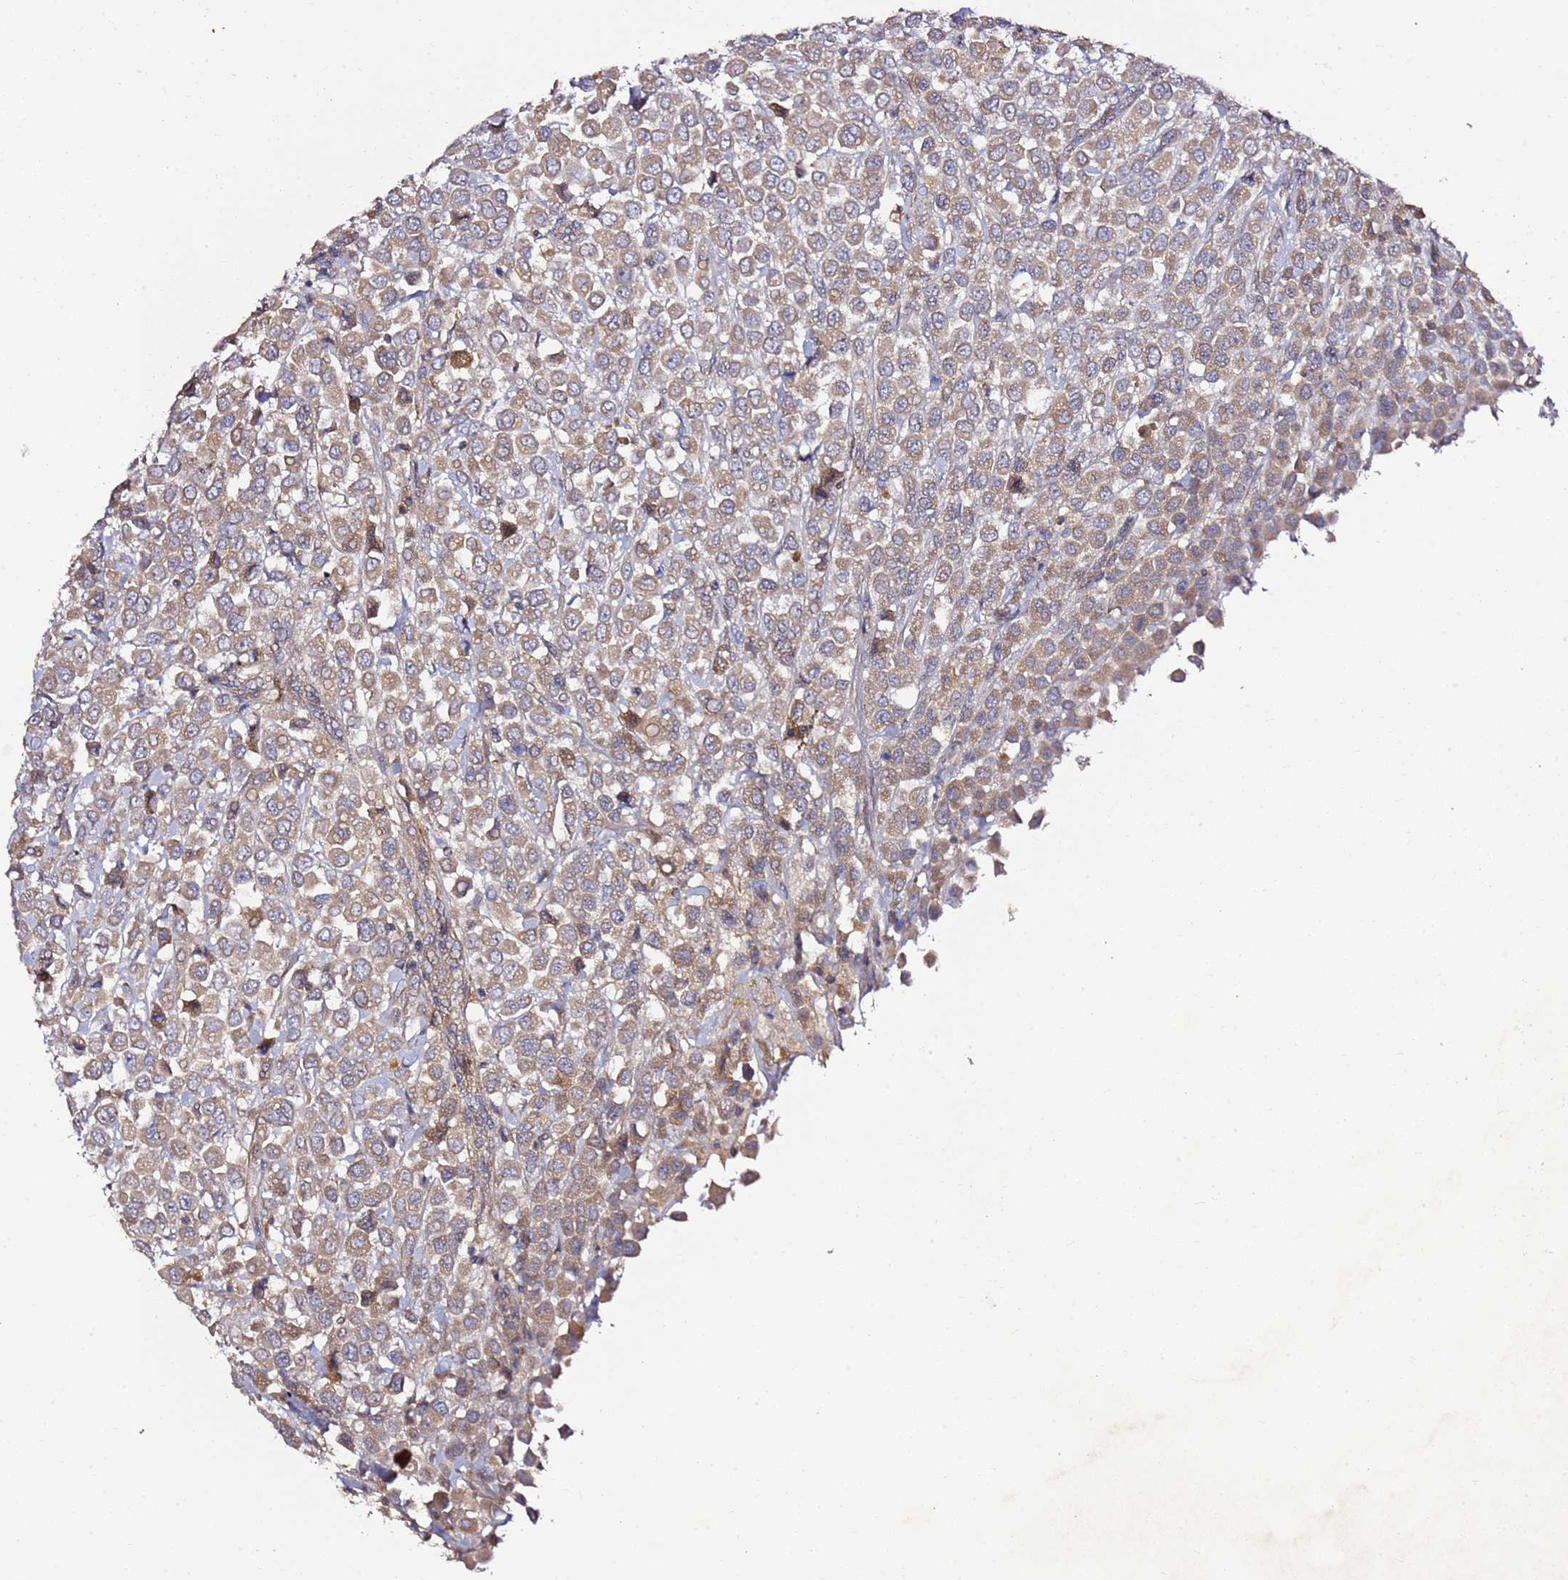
{"staining": {"intensity": "weak", "quantity": ">75%", "location": "cytoplasmic/membranous"}, "tissue": "breast cancer", "cell_type": "Tumor cells", "image_type": "cancer", "snomed": [{"axis": "morphology", "description": "Duct carcinoma"}, {"axis": "topography", "description": "Breast"}], "caption": "Human breast cancer stained with a brown dye displays weak cytoplasmic/membranous positive expression in approximately >75% of tumor cells.", "gene": "KRTAP21-3", "patient": {"sex": "female", "age": 61}}